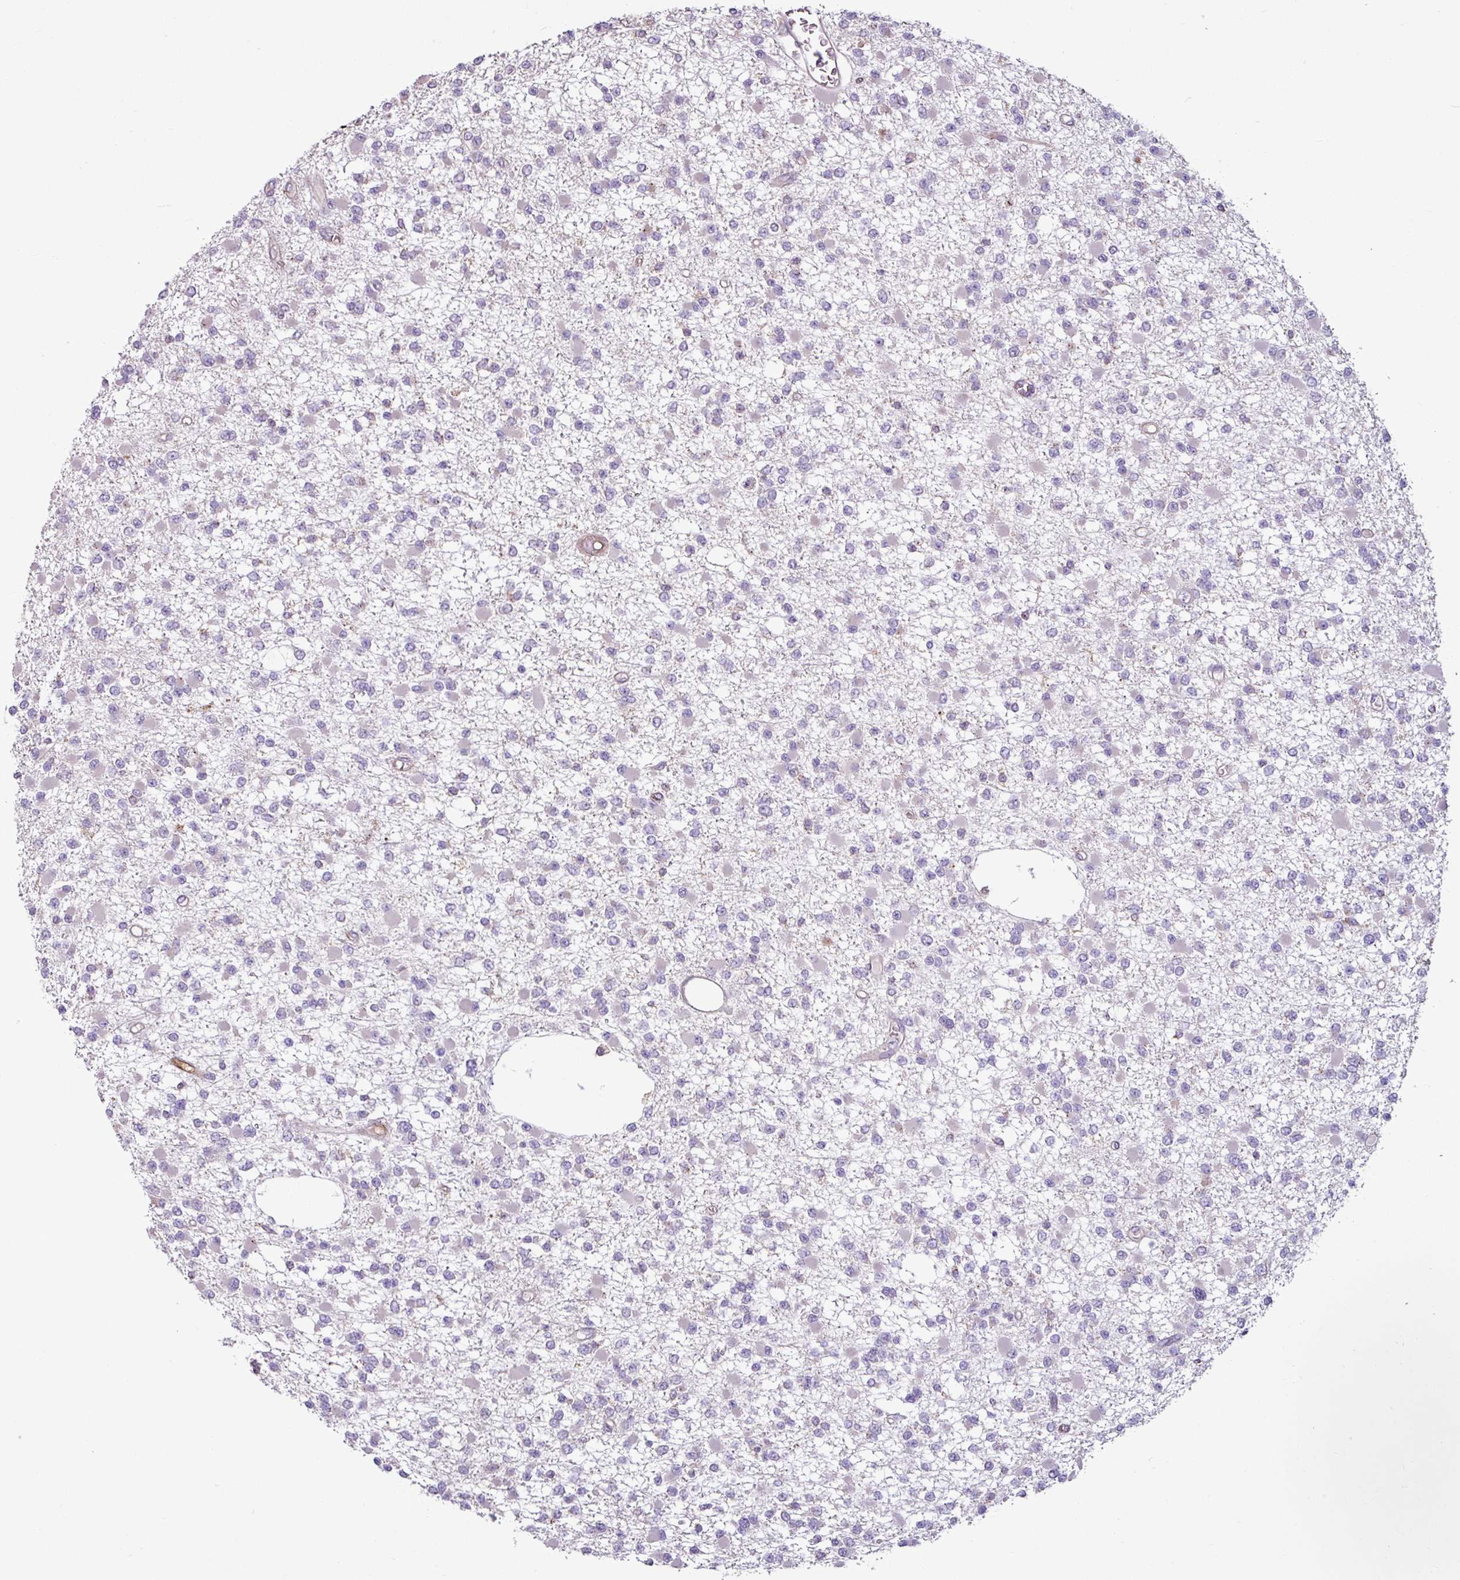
{"staining": {"intensity": "negative", "quantity": "none", "location": "none"}, "tissue": "glioma", "cell_type": "Tumor cells", "image_type": "cancer", "snomed": [{"axis": "morphology", "description": "Glioma, malignant, Low grade"}, {"axis": "topography", "description": "Brain"}], "caption": "IHC photomicrograph of neoplastic tissue: human glioma stained with DAB (3,3'-diaminobenzidine) reveals no significant protein staining in tumor cells. (DAB immunohistochemistry (IHC) visualized using brightfield microscopy, high magnification).", "gene": "ZNF106", "patient": {"sex": "female", "age": 22}}